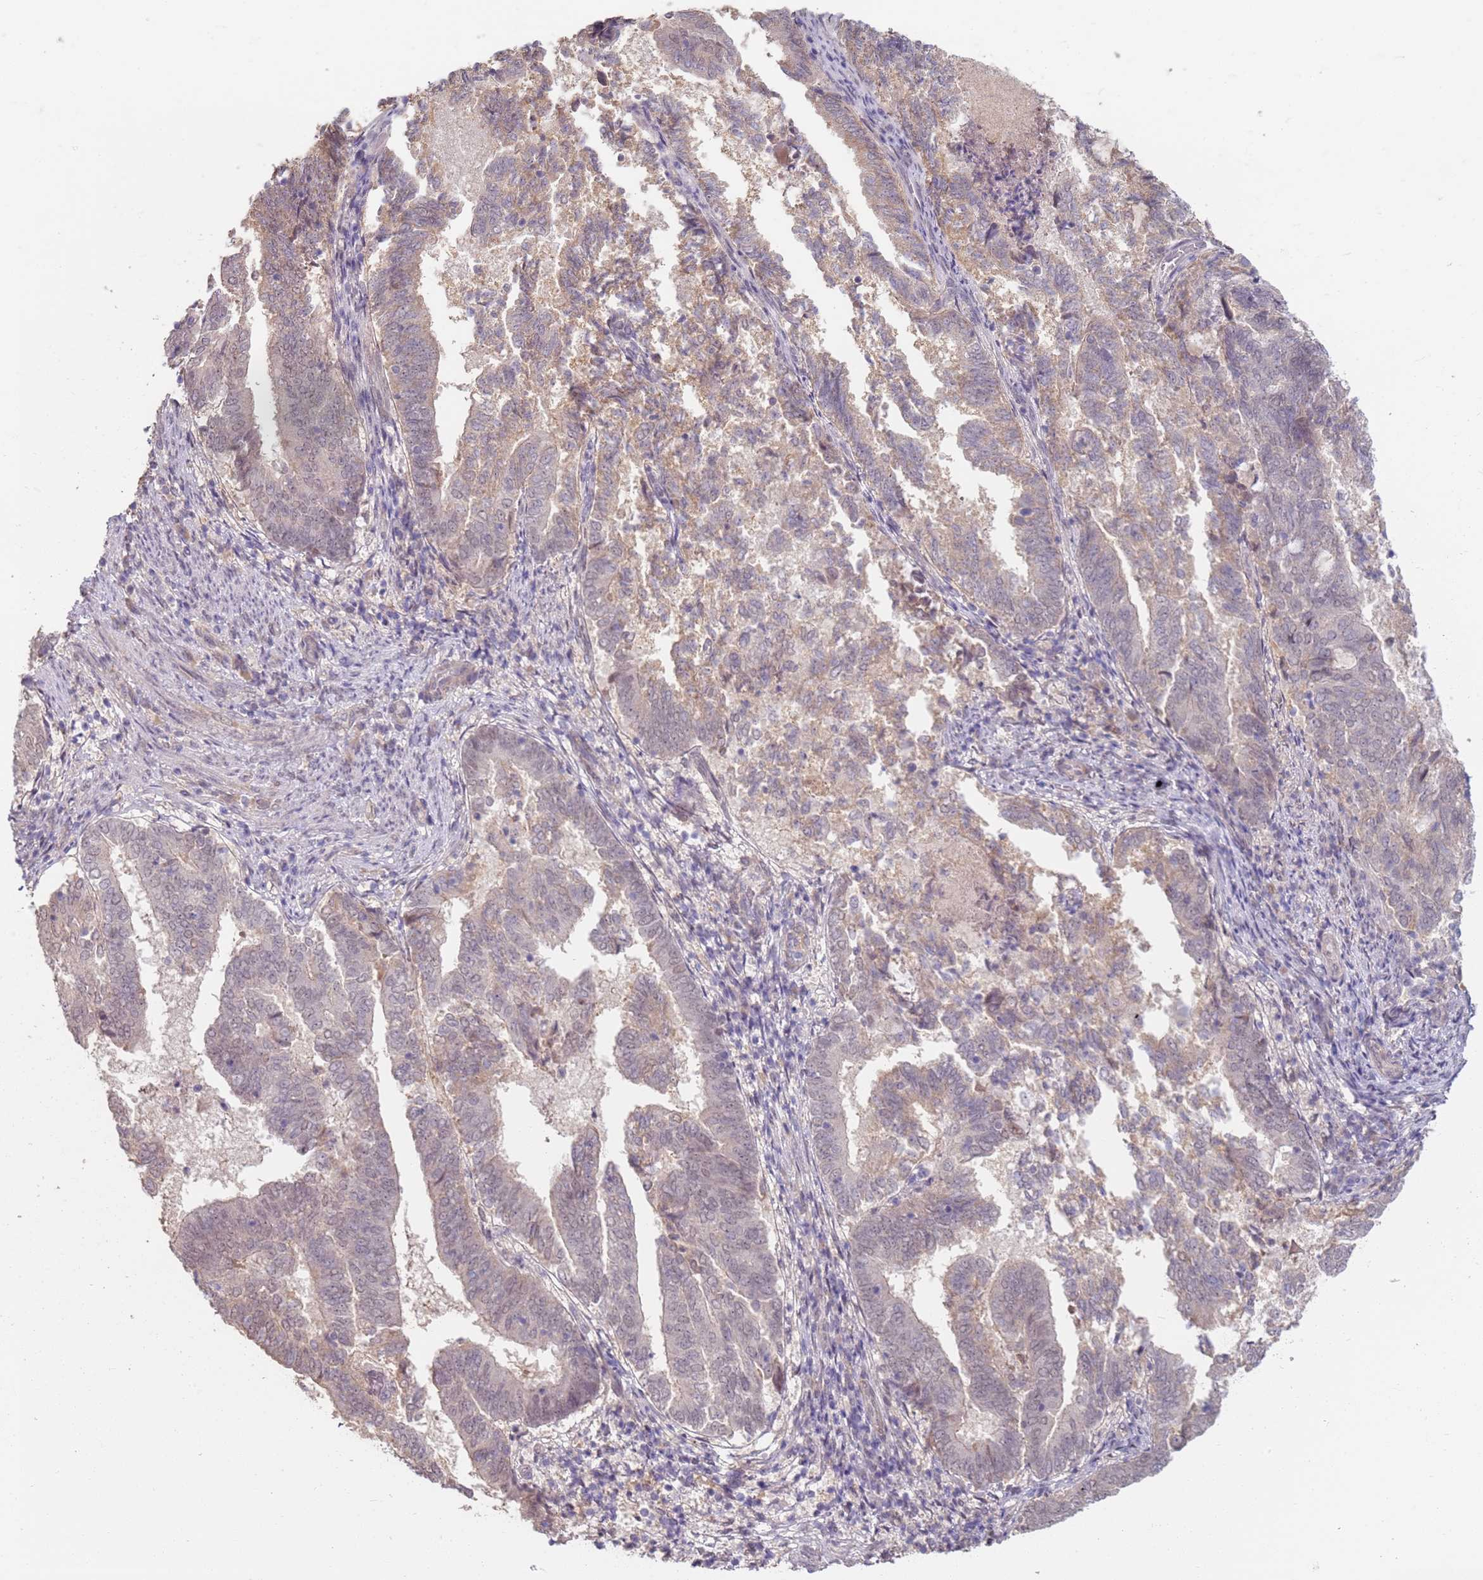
{"staining": {"intensity": "weak", "quantity": "25%-75%", "location": "cytoplasmic/membranous"}, "tissue": "endometrial cancer", "cell_type": "Tumor cells", "image_type": "cancer", "snomed": [{"axis": "morphology", "description": "Adenocarcinoma, NOS"}, {"axis": "topography", "description": "Endometrium"}], "caption": "Immunohistochemical staining of human adenocarcinoma (endometrial) shows weak cytoplasmic/membranous protein staining in about 25%-75% of tumor cells.", "gene": "WDR93", "patient": {"sex": "female", "age": 80}}